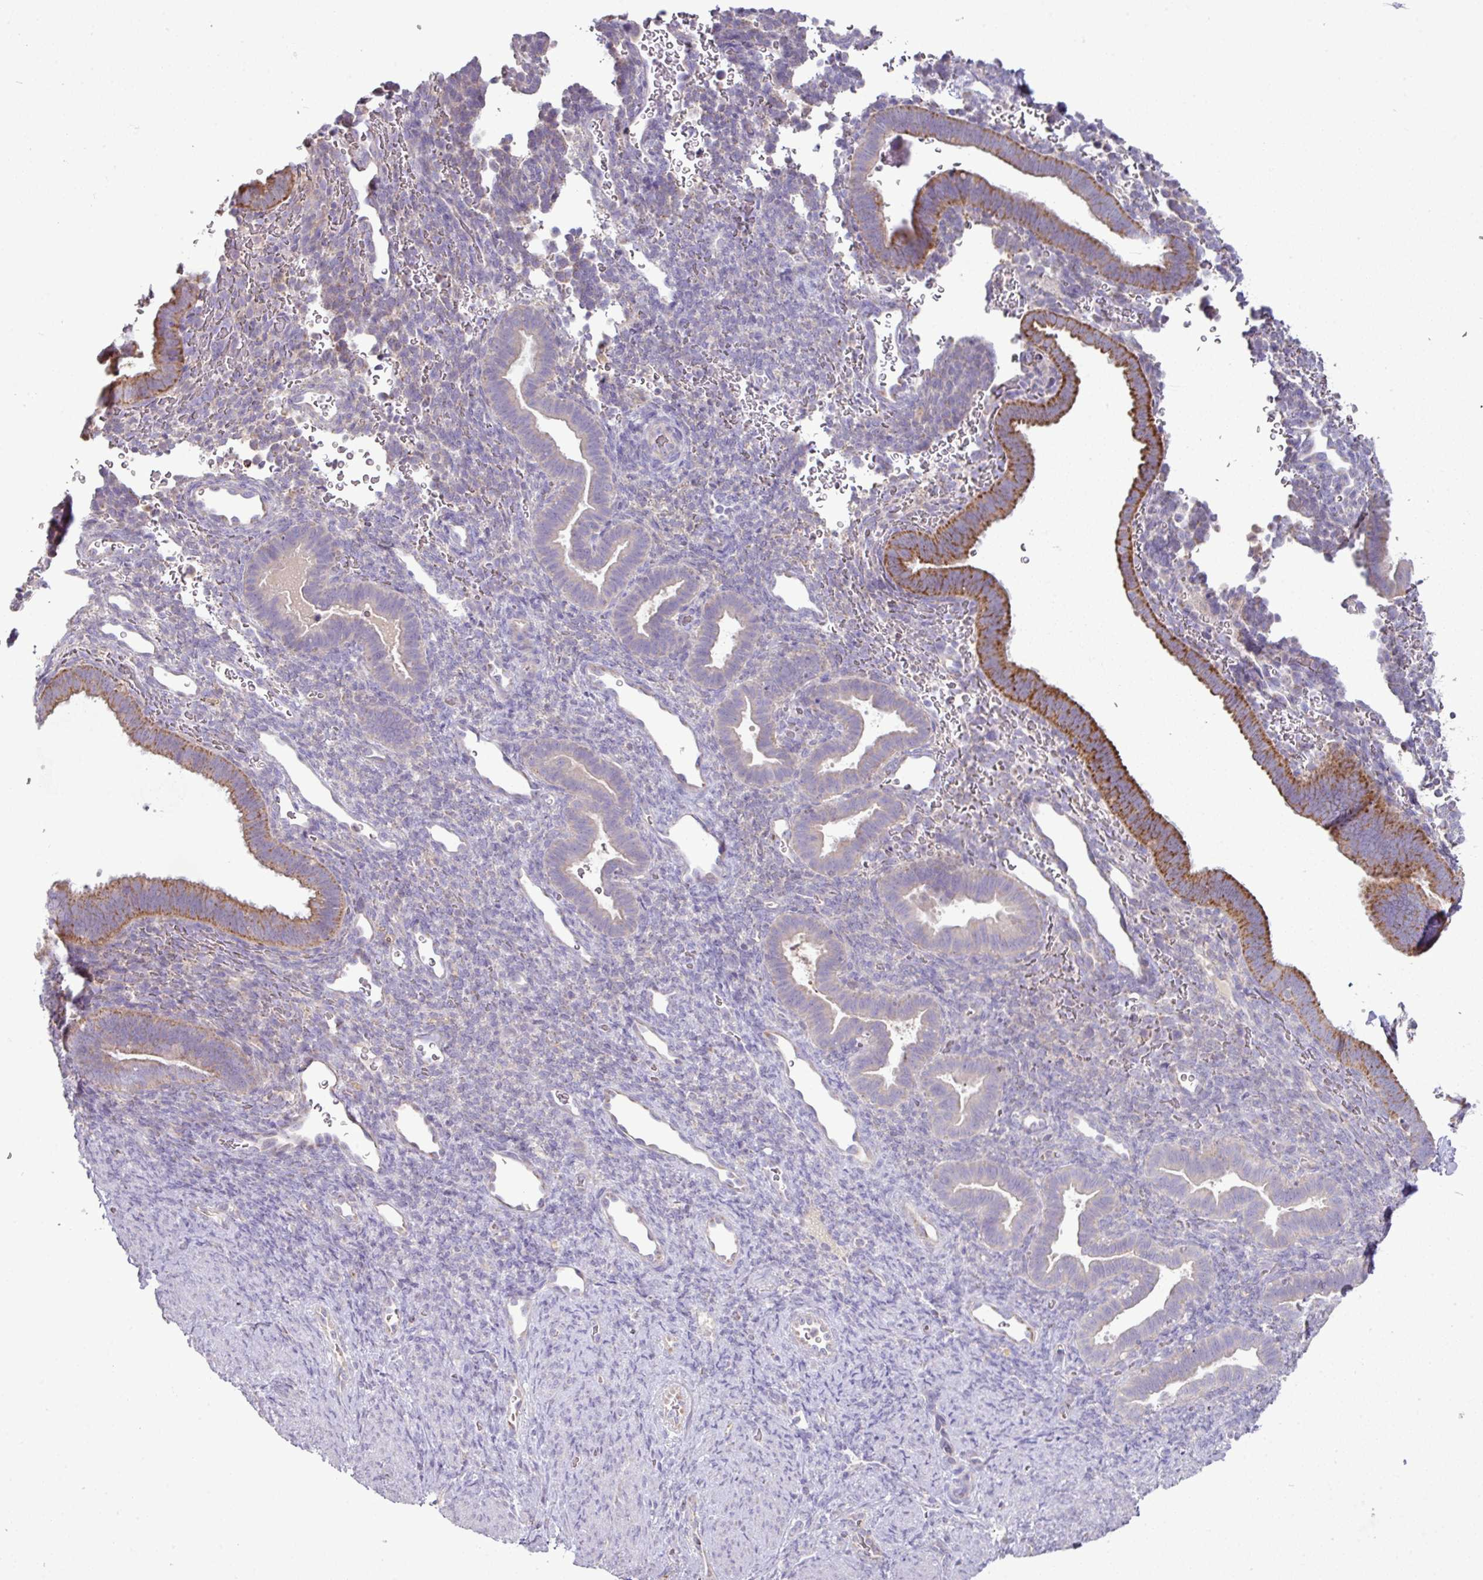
{"staining": {"intensity": "negative", "quantity": "none", "location": "none"}, "tissue": "endometrium", "cell_type": "Cells in endometrial stroma", "image_type": "normal", "snomed": [{"axis": "morphology", "description": "Normal tissue, NOS"}, {"axis": "topography", "description": "Endometrium"}], "caption": "High magnification brightfield microscopy of unremarkable endometrium stained with DAB (brown) and counterstained with hematoxylin (blue): cells in endometrial stroma show no significant expression. (DAB immunohistochemistry, high magnification).", "gene": "TRAPPC1", "patient": {"sex": "female", "age": 34}}